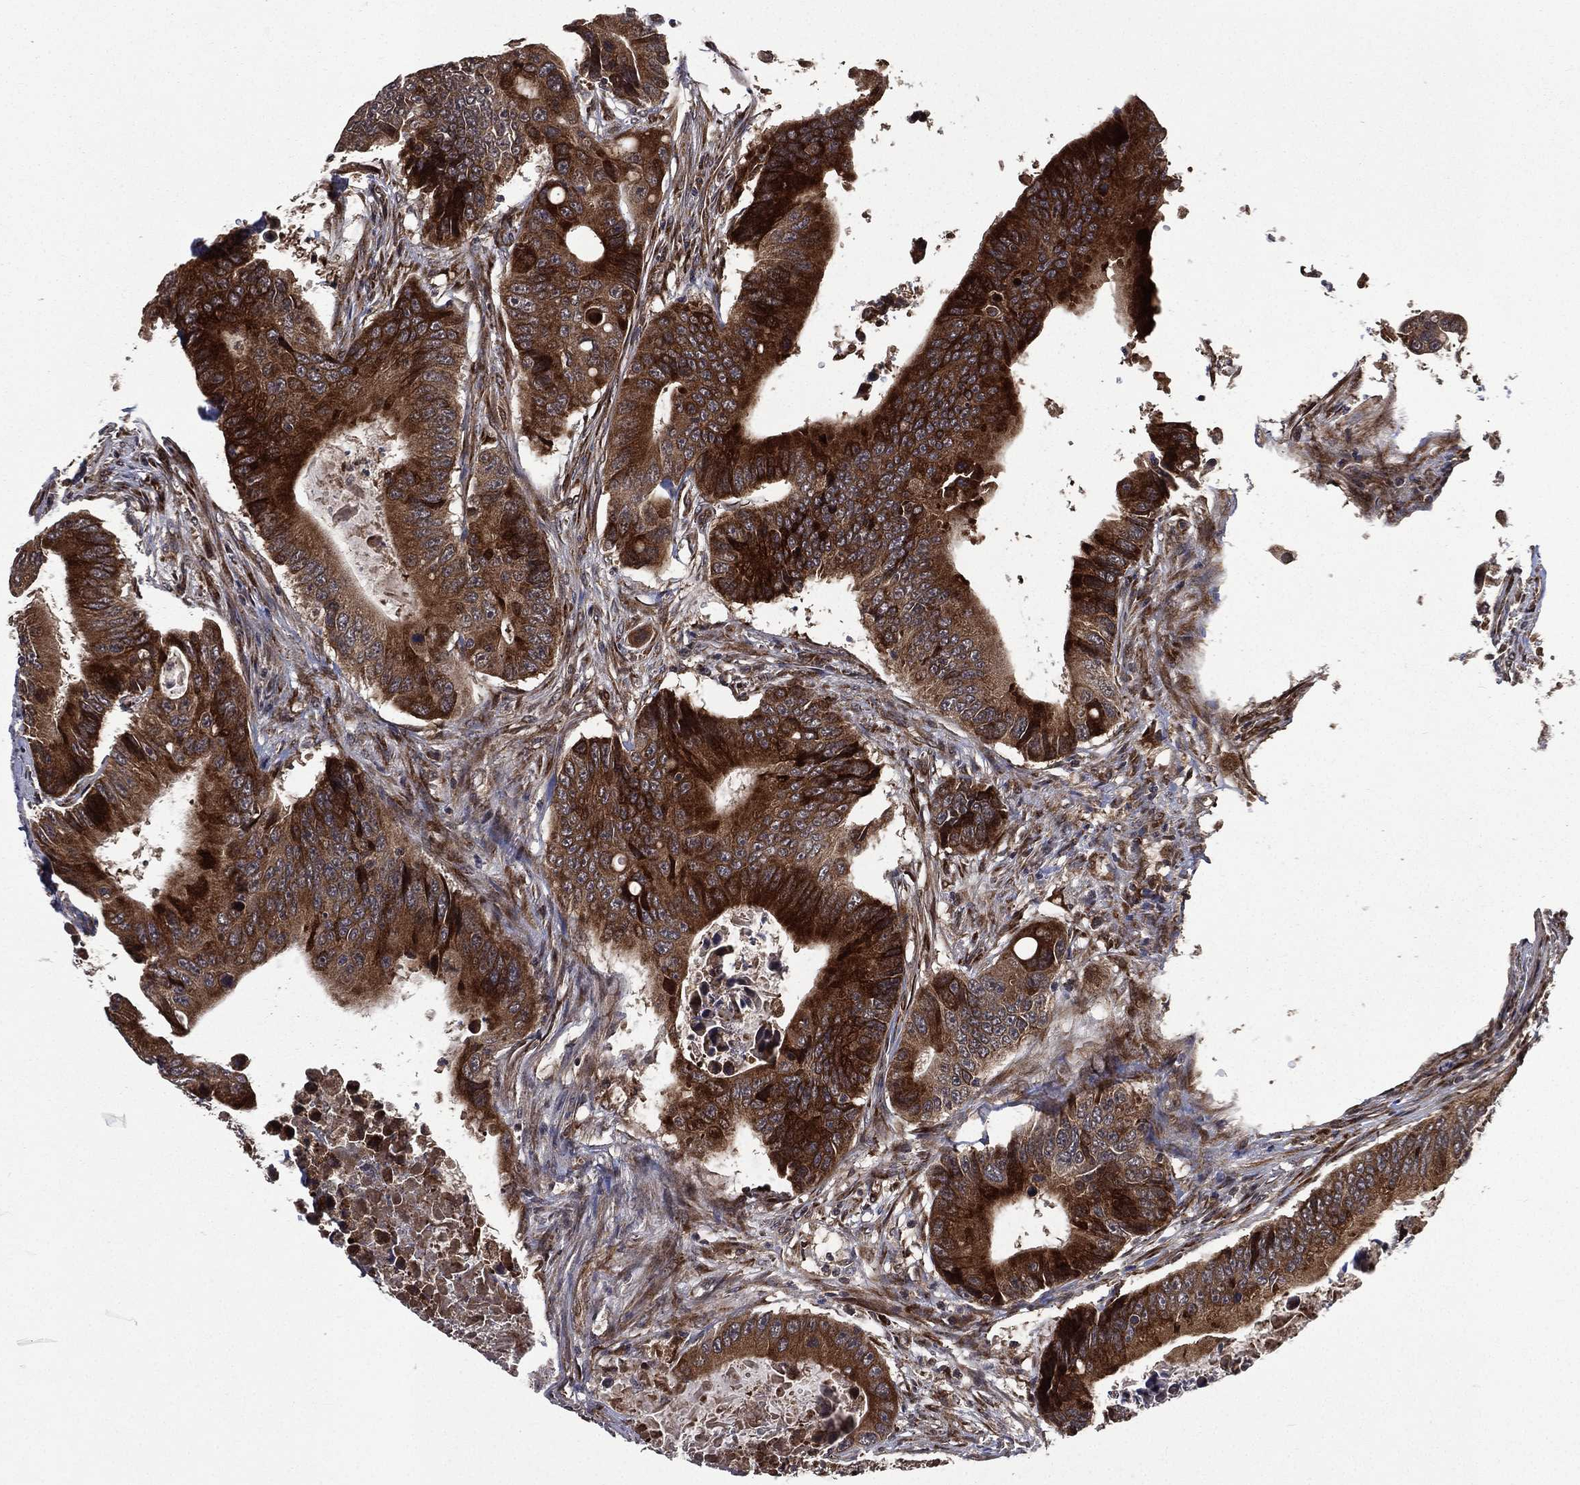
{"staining": {"intensity": "strong", "quantity": ">75%", "location": "cytoplasmic/membranous"}, "tissue": "colorectal cancer", "cell_type": "Tumor cells", "image_type": "cancer", "snomed": [{"axis": "morphology", "description": "Adenocarcinoma, NOS"}, {"axis": "topography", "description": "Colon"}], "caption": "Strong cytoplasmic/membranous staining for a protein is present in approximately >75% of tumor cells of colorectal cancer using IHC.", "gene": "RAB11FIP4", "patient": {"sex": "female", "age": 90}}